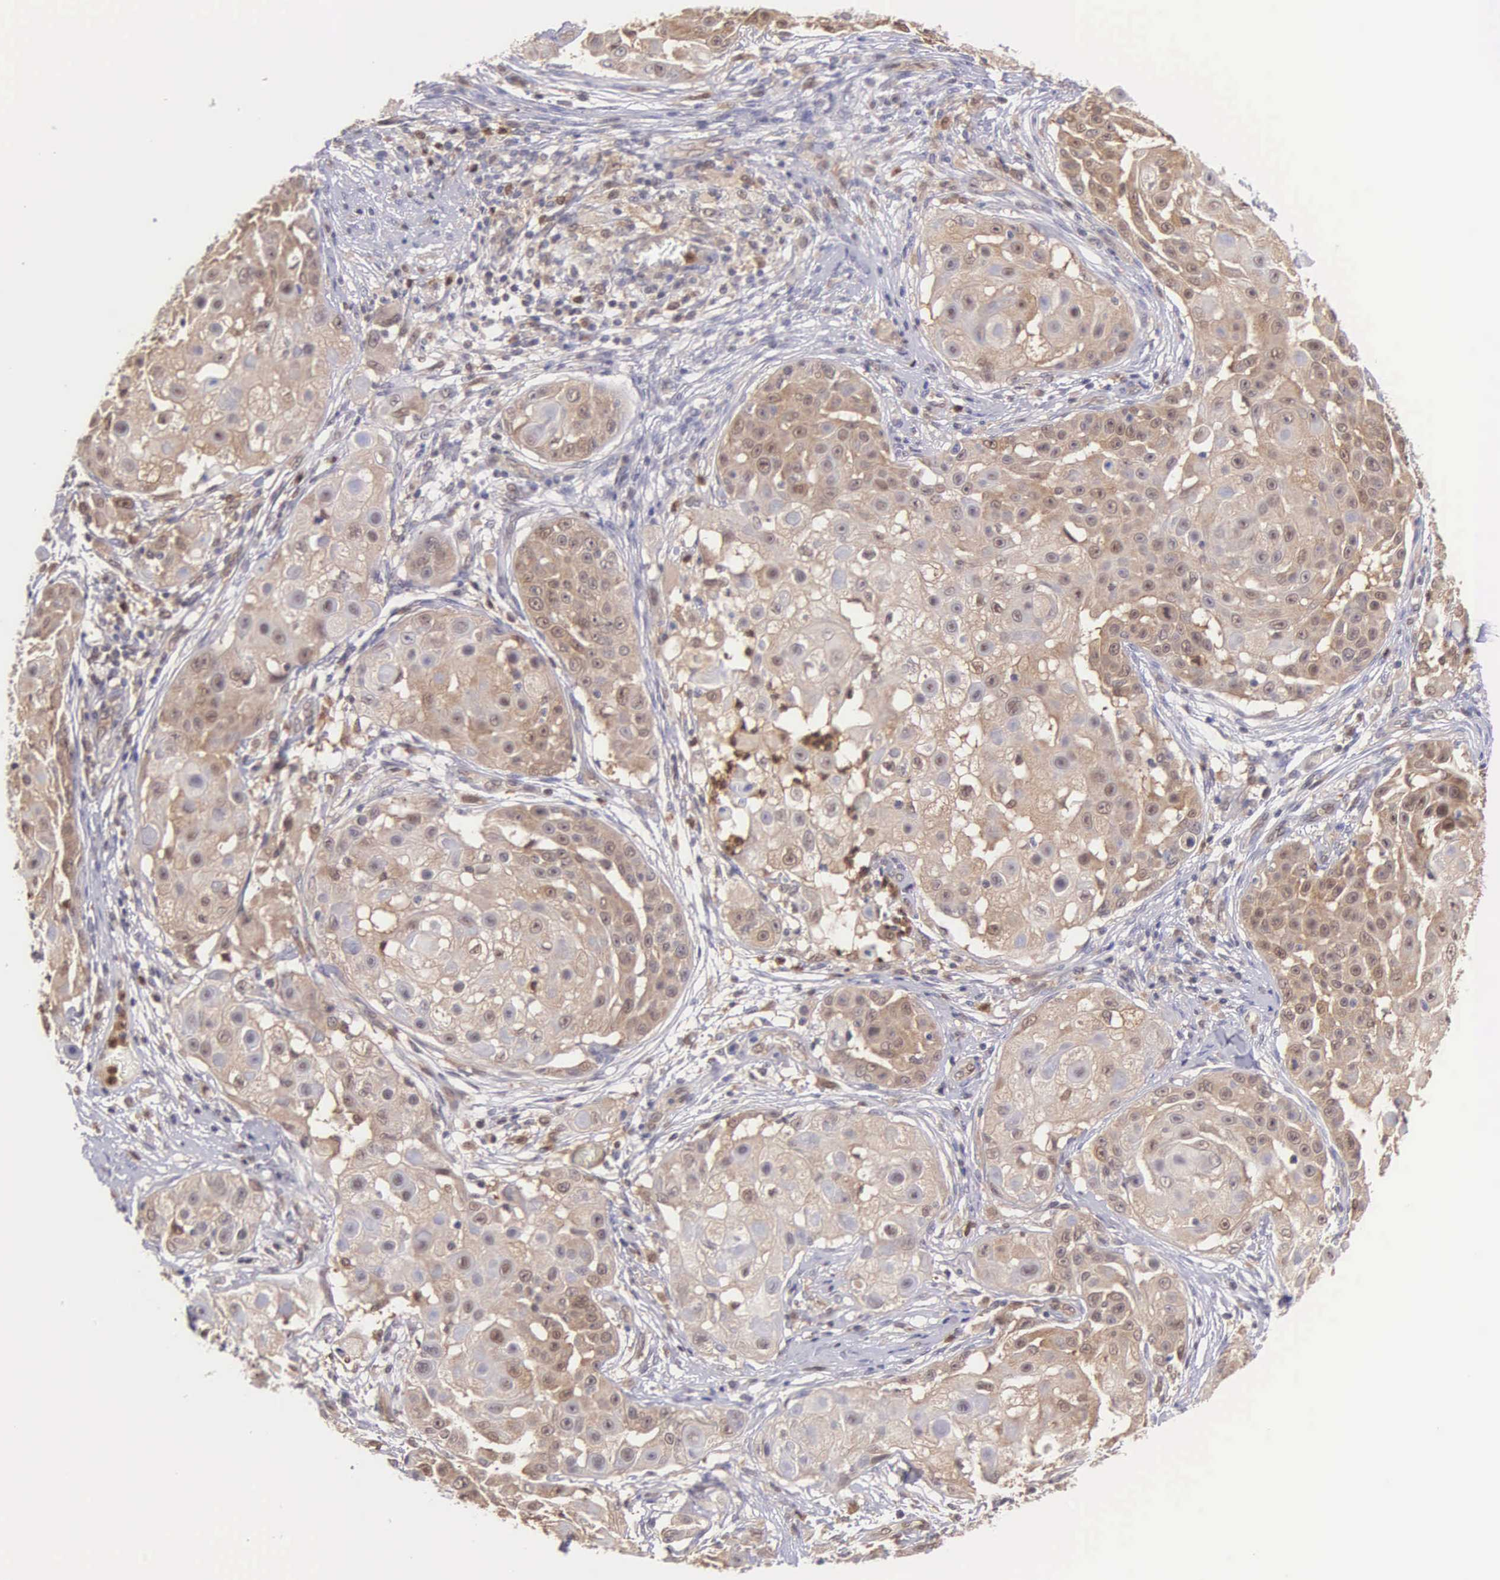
{"staining": {"intensity": "moderate", "quantity": "25%-75%", "location": "cytoplasmic/membranous"}, "tissue": "skin cancer", "cell_type": "Tumor cells", "image_type": "cancer", "snomed": [{"axis": "morphology", "description": "Squamous cell carcinoma, NOS"}, {"axis": "topography", "description": "Skin"}], "caption": "DAB immunohistochemical staining of human skin cancer (squamous cell carcinoma) shows moderate cytoplasmic/membranous protein positivity in about 25%-75% of tumor cells.", "gene": "BID", "patient": {"sex": "female", "age": 57}}